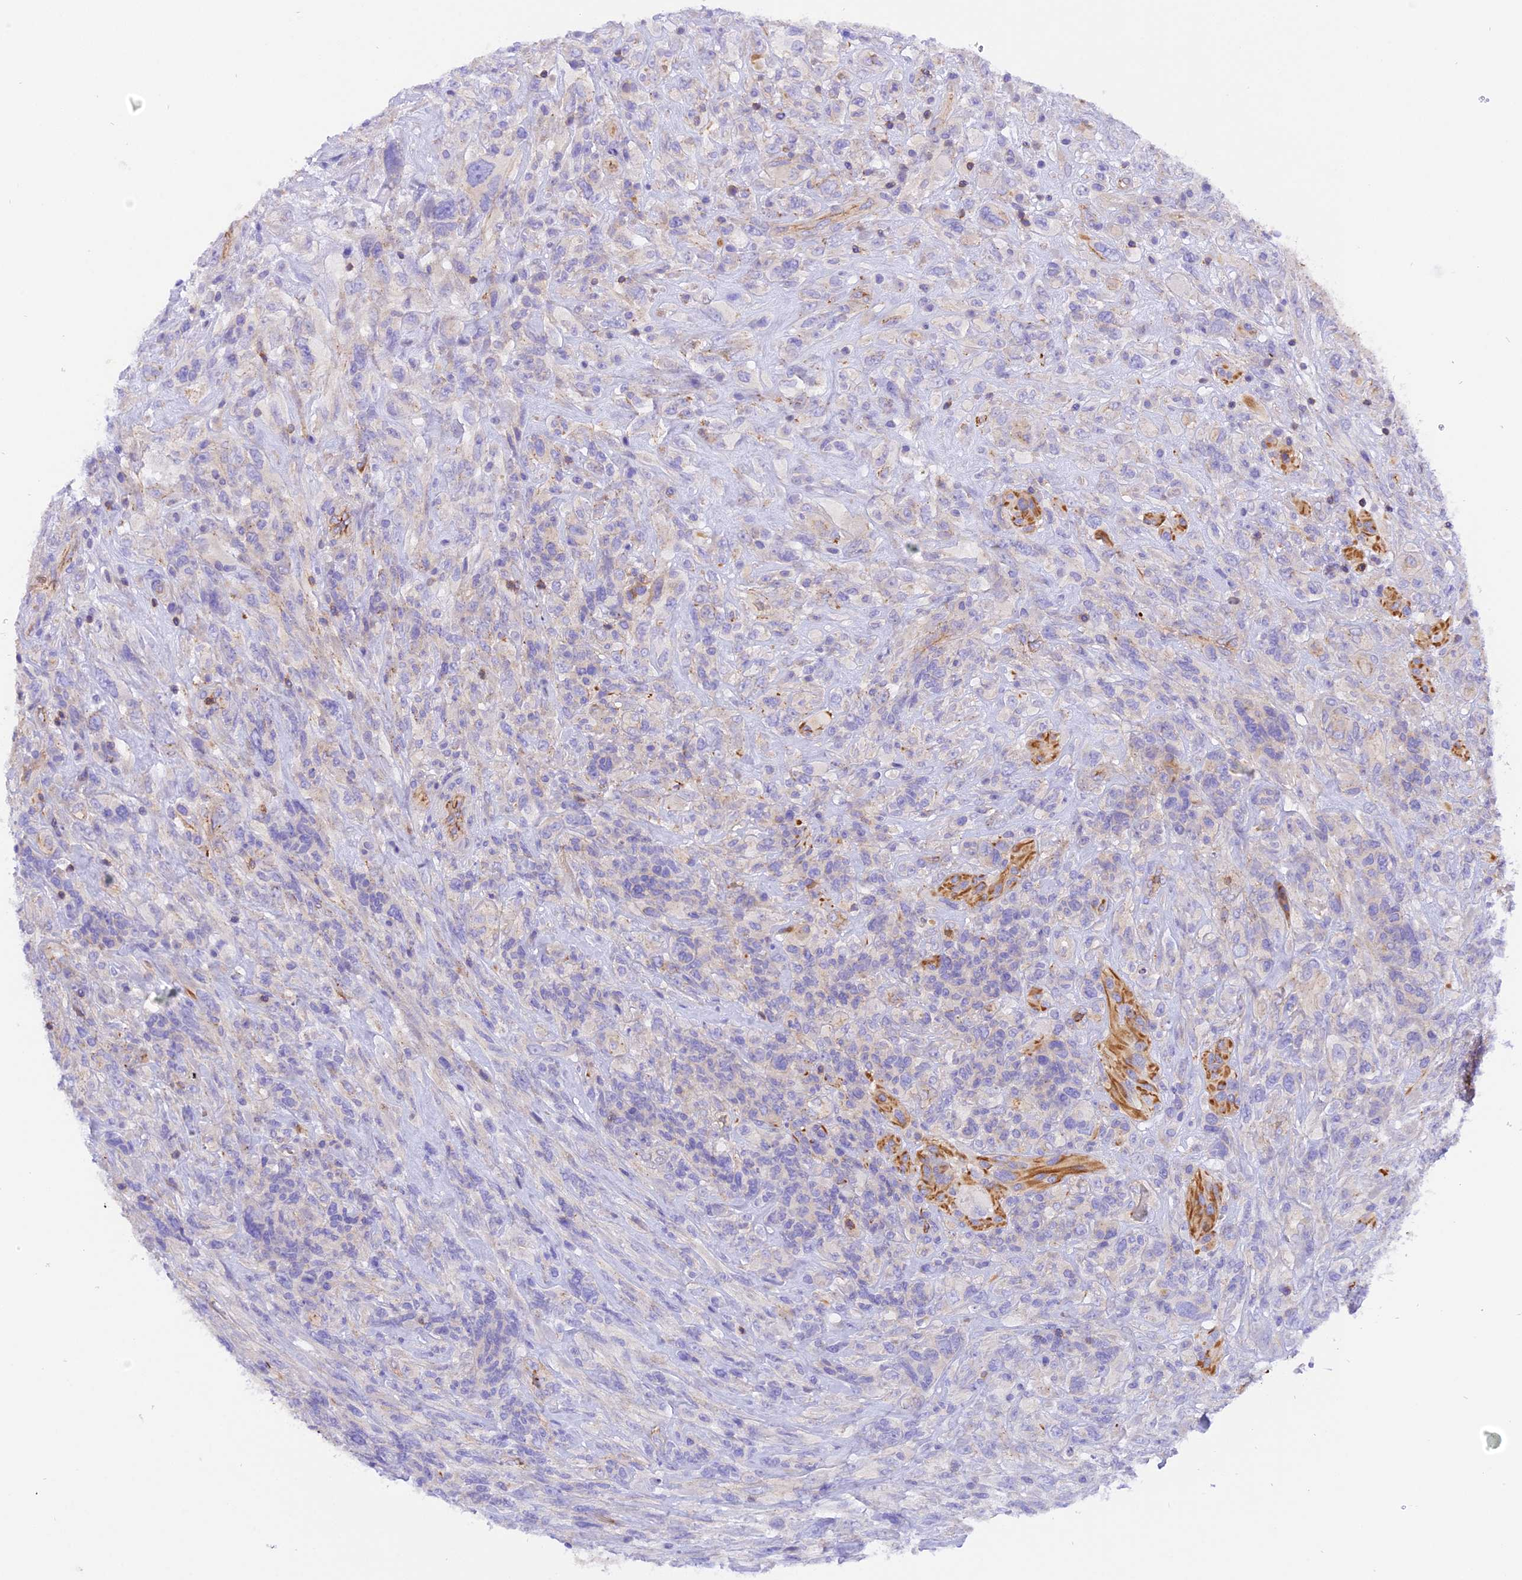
{"staining": {"intensity": "negative", "quantity": "none", "location": "none"}, "tissue": "glioma", "cell_type": "Tumor cells", "image_type": "cancer", "snomed": [{"axis": "morphology", "description": "Glioma, malignant, High grade"}, {"axis": "topography", "description": "Brain"}], "caption": "Histopathology image shows no significant protein positivity in tumor cells of high-grade glioma (malignant). (DAB immunohistochemistry visualized using brightfield microscopy, high magnification).", "gene": "FAM193A", "patient": {"sex": "male", "age": 61}}